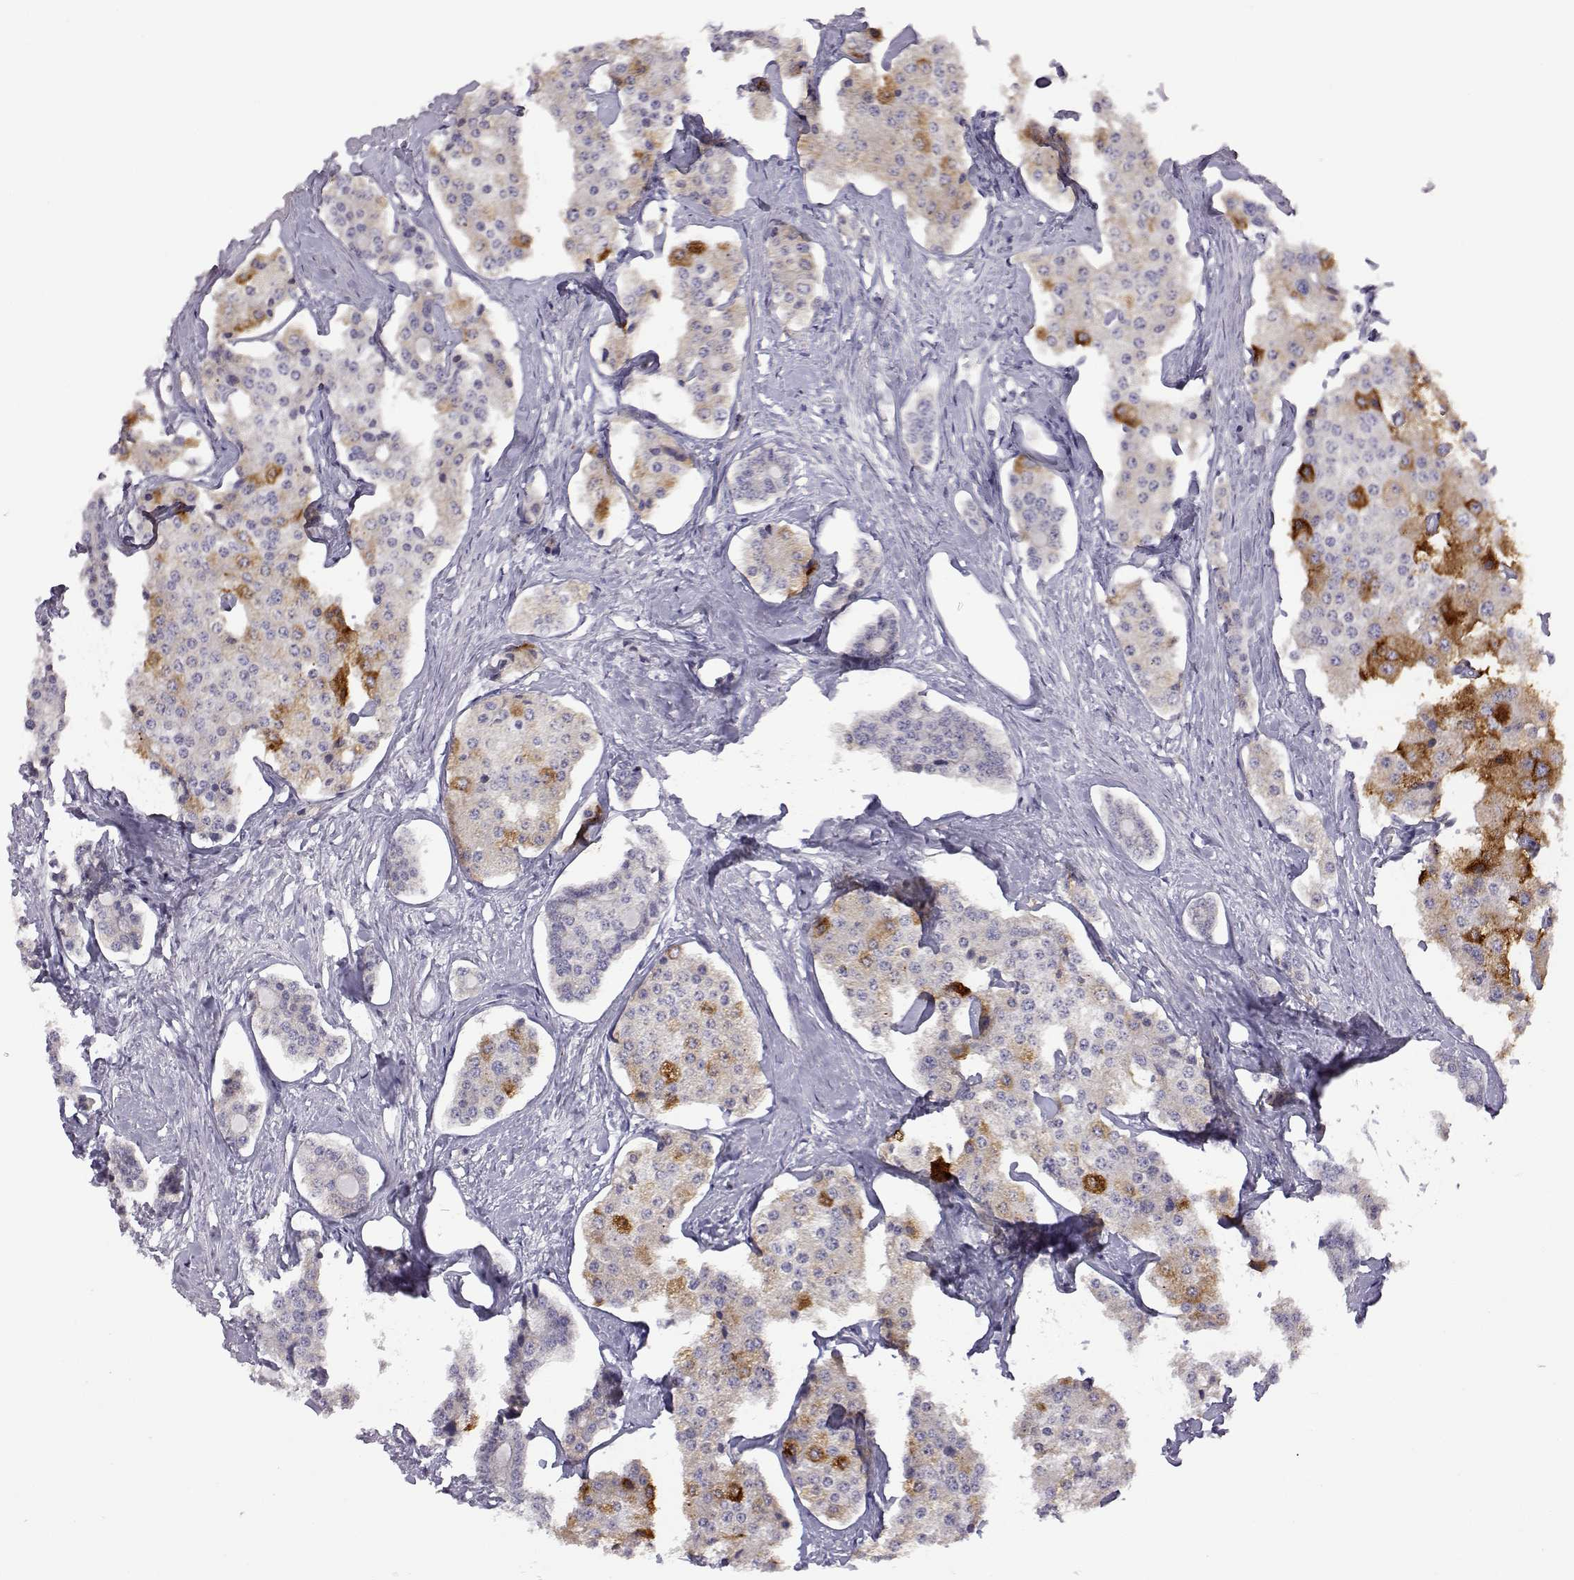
{"staining": {"intensity": "strong", "quantity": "<25%", "location": "cytoplasmic/membranous"}, "tissue": "carcinoid", "cell_type": "Tumor cells", "image_type": "cancer", "snomed": [{"axis": "morphology", "description": "Carcinoid, malignant, NOS"}, {"axis": "topography", "description": "Small intestine"}], "caption": "Carcinoid stained for a protein exhibits strong cytoplasmic/membranous positivity in tumor cells.", "gene": "VGF", "patient": {"sex": "female", "age": 65}}